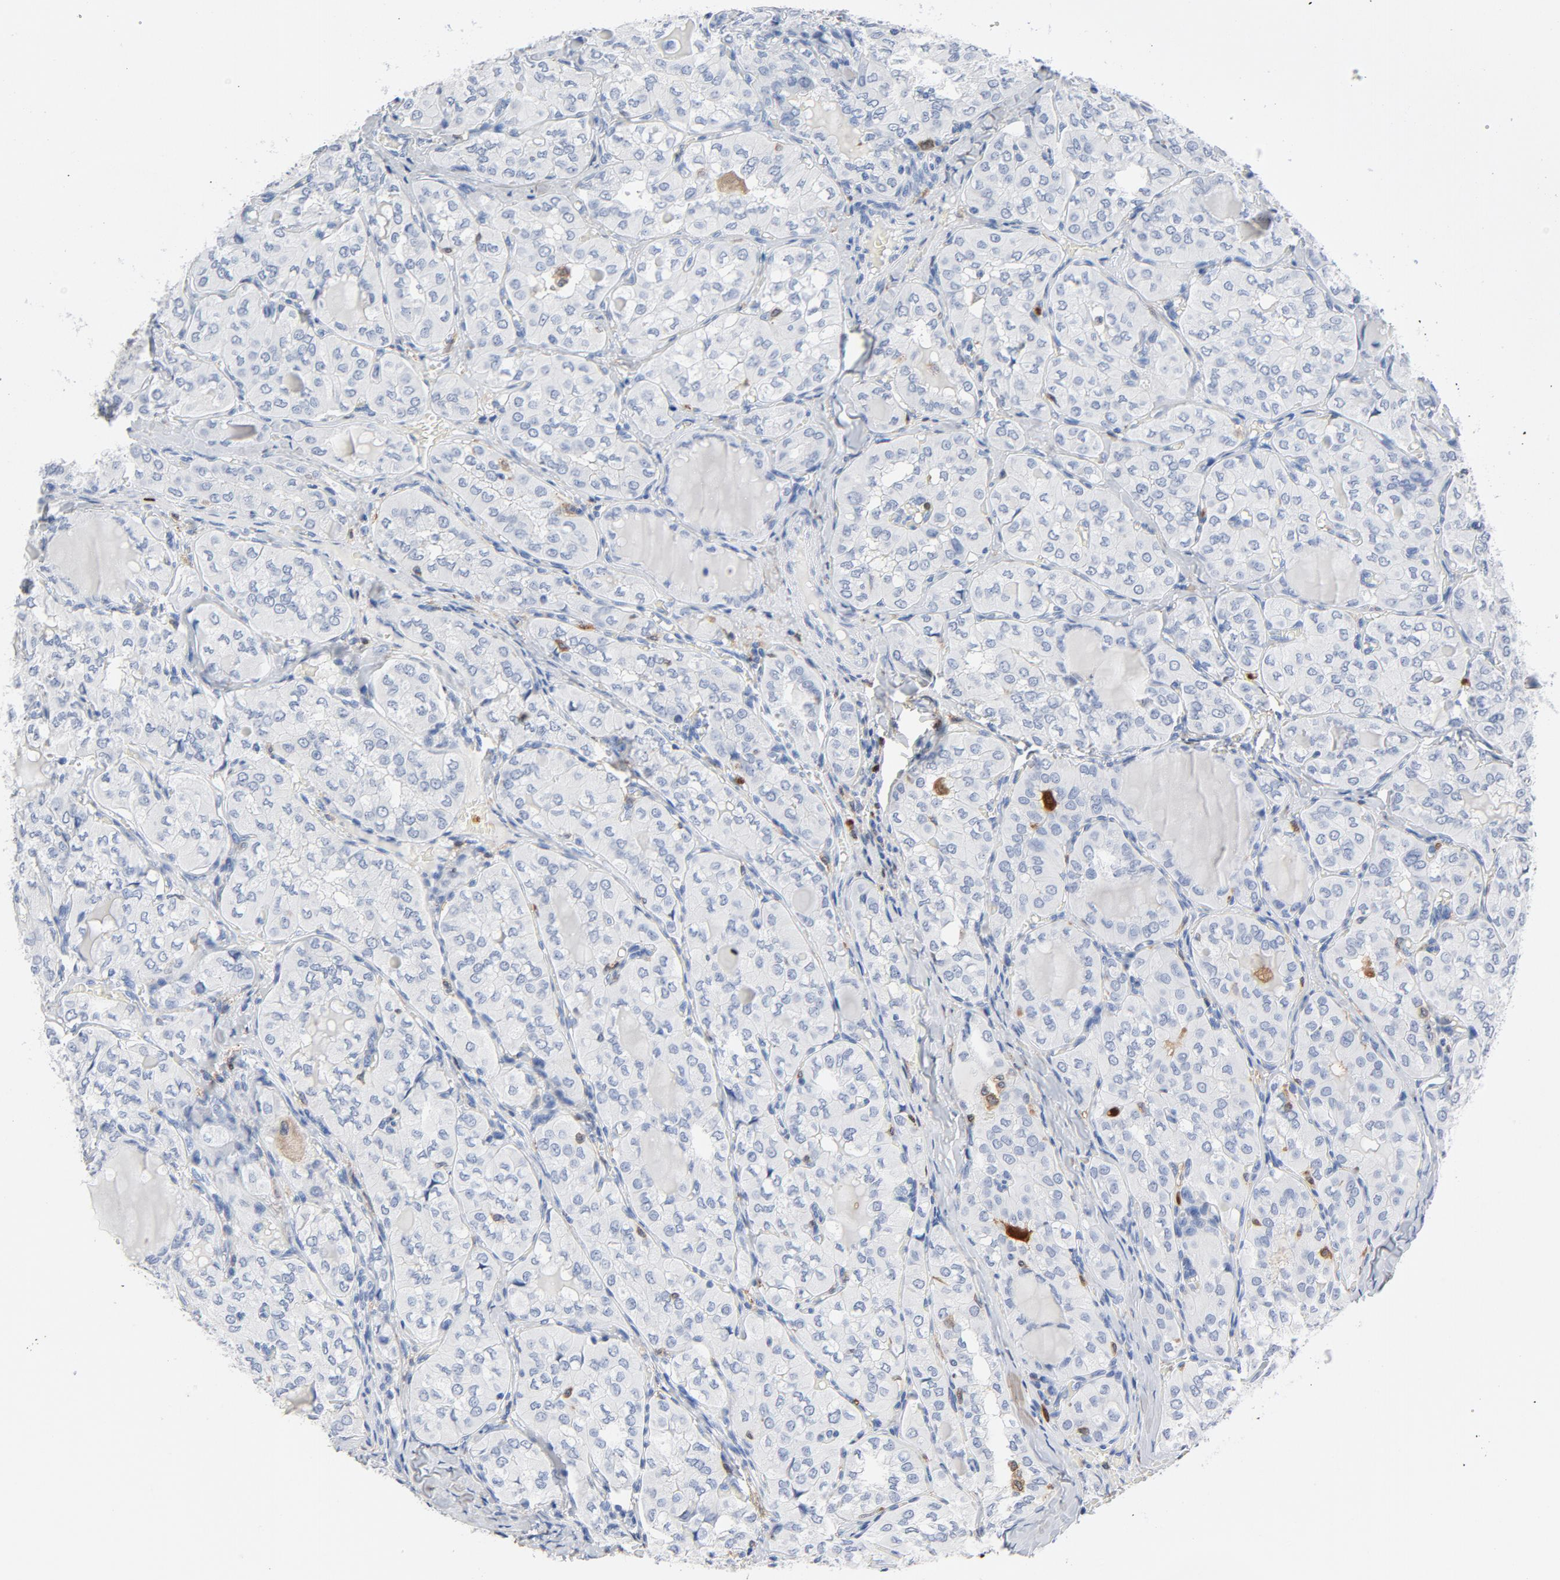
{"staining": {"intensity": "negative", "quantity": "none", "location": "none"}, "tissue": "thyroid cancer", "cell_type": "Tumor cells", "image_type": "cancer", "snomed": [{"axis": "morphology", "description": "Papillary adenocarcinoma, NOS"}, {"axis": "topography", "description": "Thyroid gland"}], "caption": "Immunohistochemistry (IHC) photomicrograph of neoplastic tissue: human thyroid cancer stained with DAB reveals no significant protein positivity in tumor cells.", "gene": "NCF1", "patient": {"sex": "male", "age": 20}}